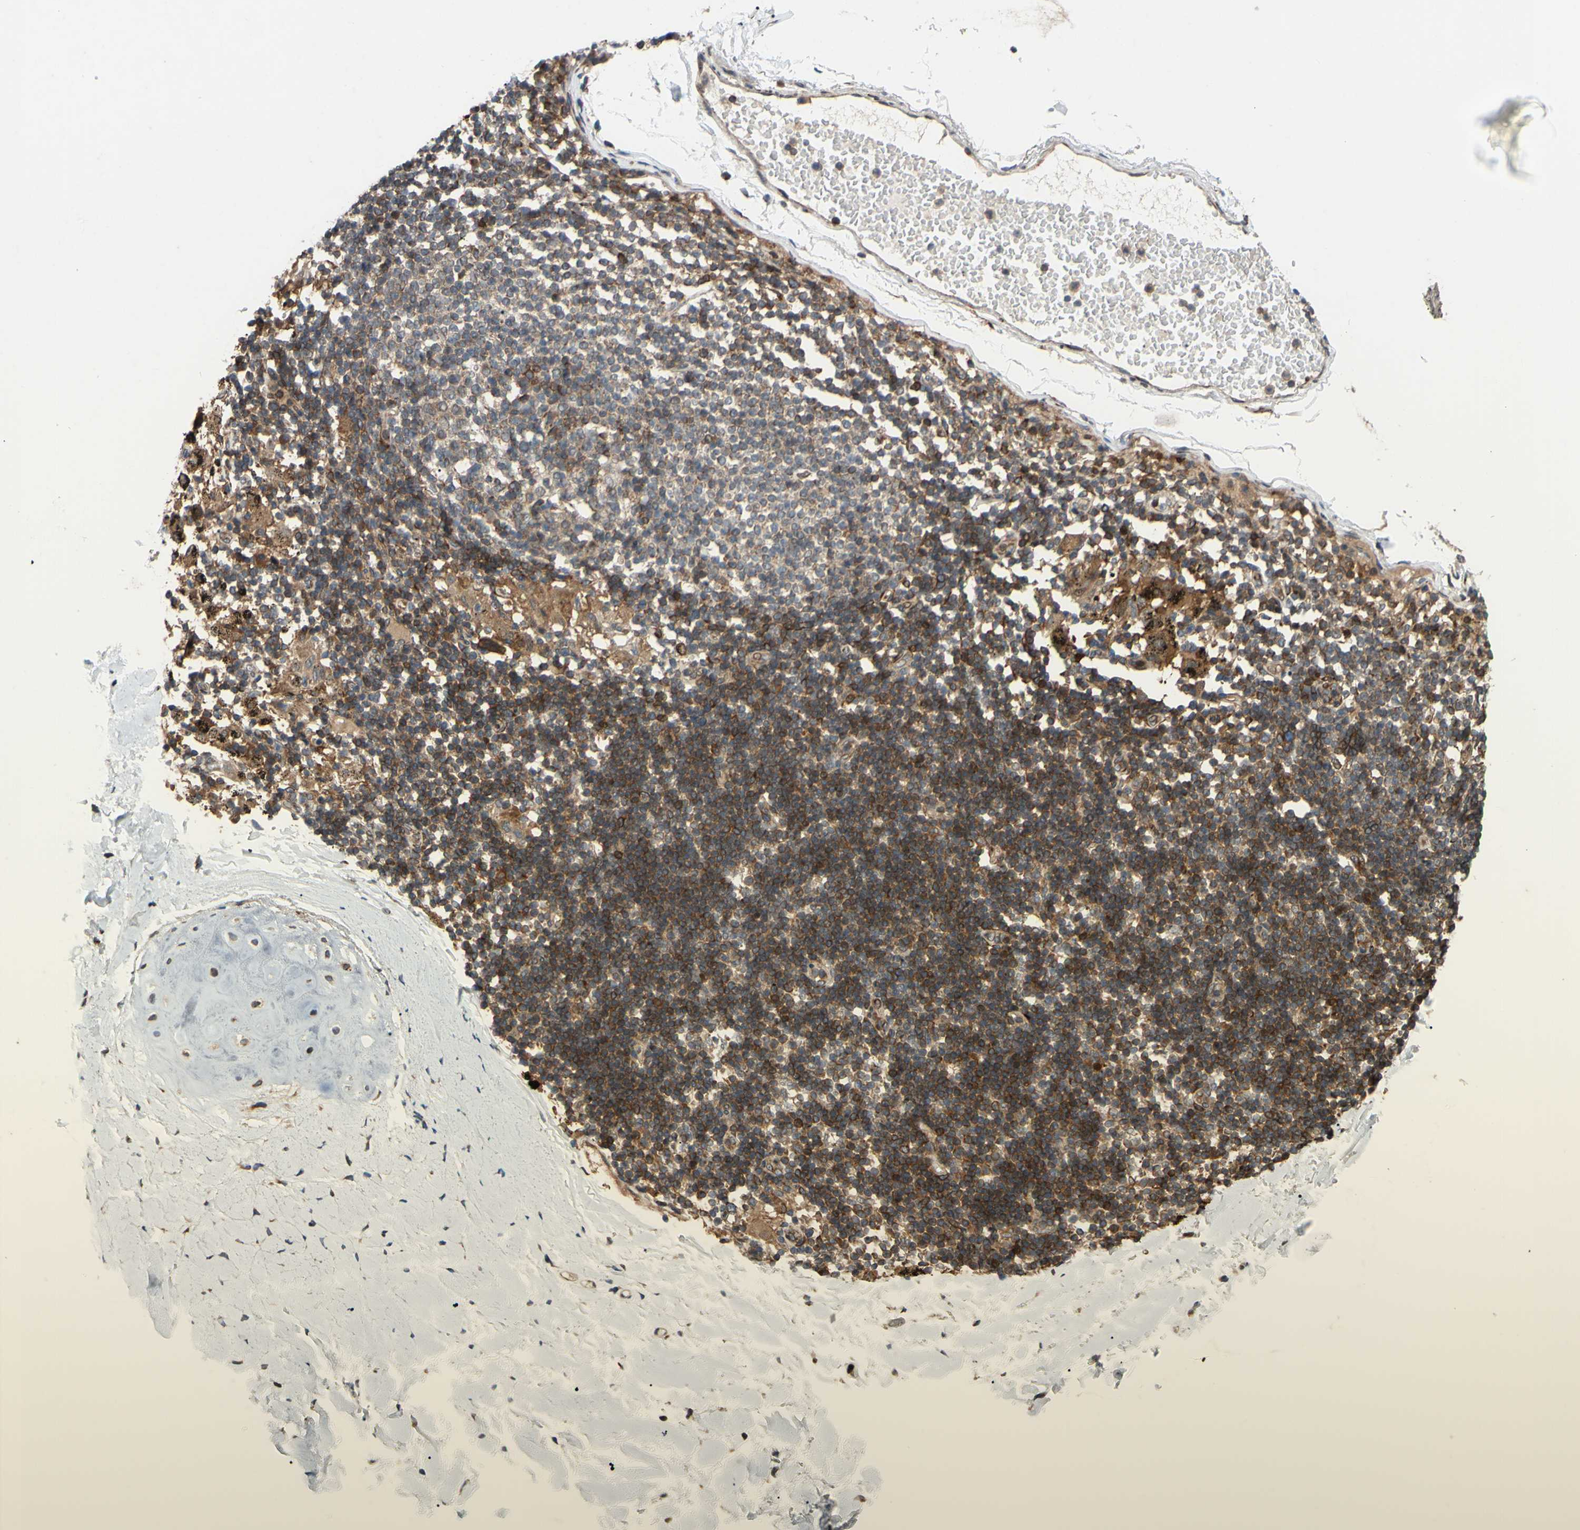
{"staining": {"intensity": "moderate", "quantity": ">75%", "location": "cytoplasmic/membranous"}, "tissue": "adipose tissue", "cell_type": "Adipocytes", "image_type": "normal", "snomed": [{"axis": "morphology", "description": "Normal tissue, NOS"}, {"axis": "topography", "description": "Cartilage tissue"}, {"axis": "topography", "description": "Bronchus"}], "caption": "Immunohistochemical staining of normal adipose tissue demonstrates >75% levels of moderate cytoplasmic/membranous protein expression in about >75% of adipocytes. (DAB IHC with brightfield microscopy, high magnification).", "gene": "PRAF2", "patient": {"sex": "female", "age": 73}}